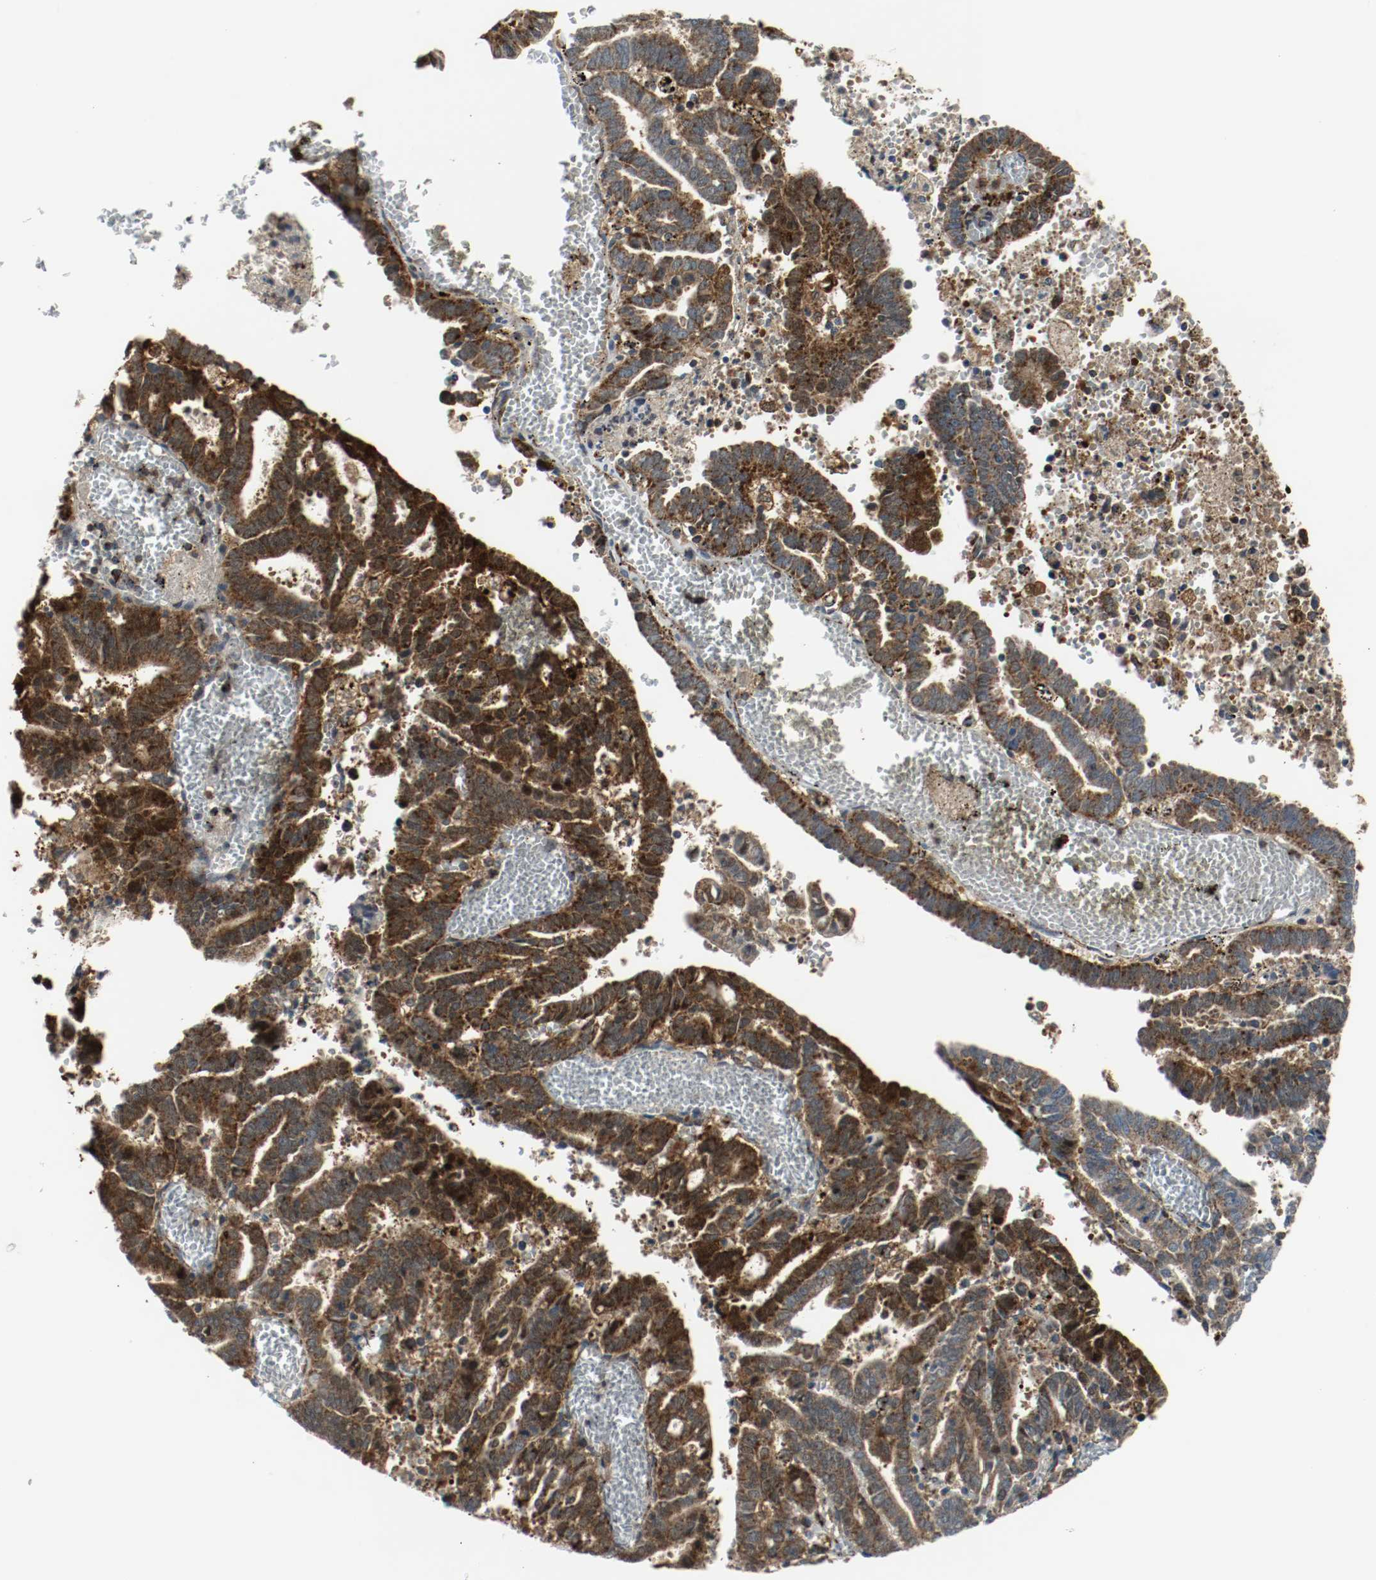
{"staining": {"intensity": "strong", "quantity": ">75%", "location": "cytoplasmic/membranous"}, "tissue": "endometrial cancer", "cell_type": "Tumor cells", "image_type": "cancer", "snomed": [{"axis": "morphology", "description": "Adenocarcinoma, NOS"}, {"axis": "topography", "description": "Uterus"}], "caption": "IHC (DAB (3,3'-diaminobenzidine)) staining of human endometrial cancer (adenocarcinoma) displays strong cytoplasmic/membranous protein staining in about >75% of tumor cells.", "gene": "TXNRD1", "patient": {"sex": "female", "age": 83}}